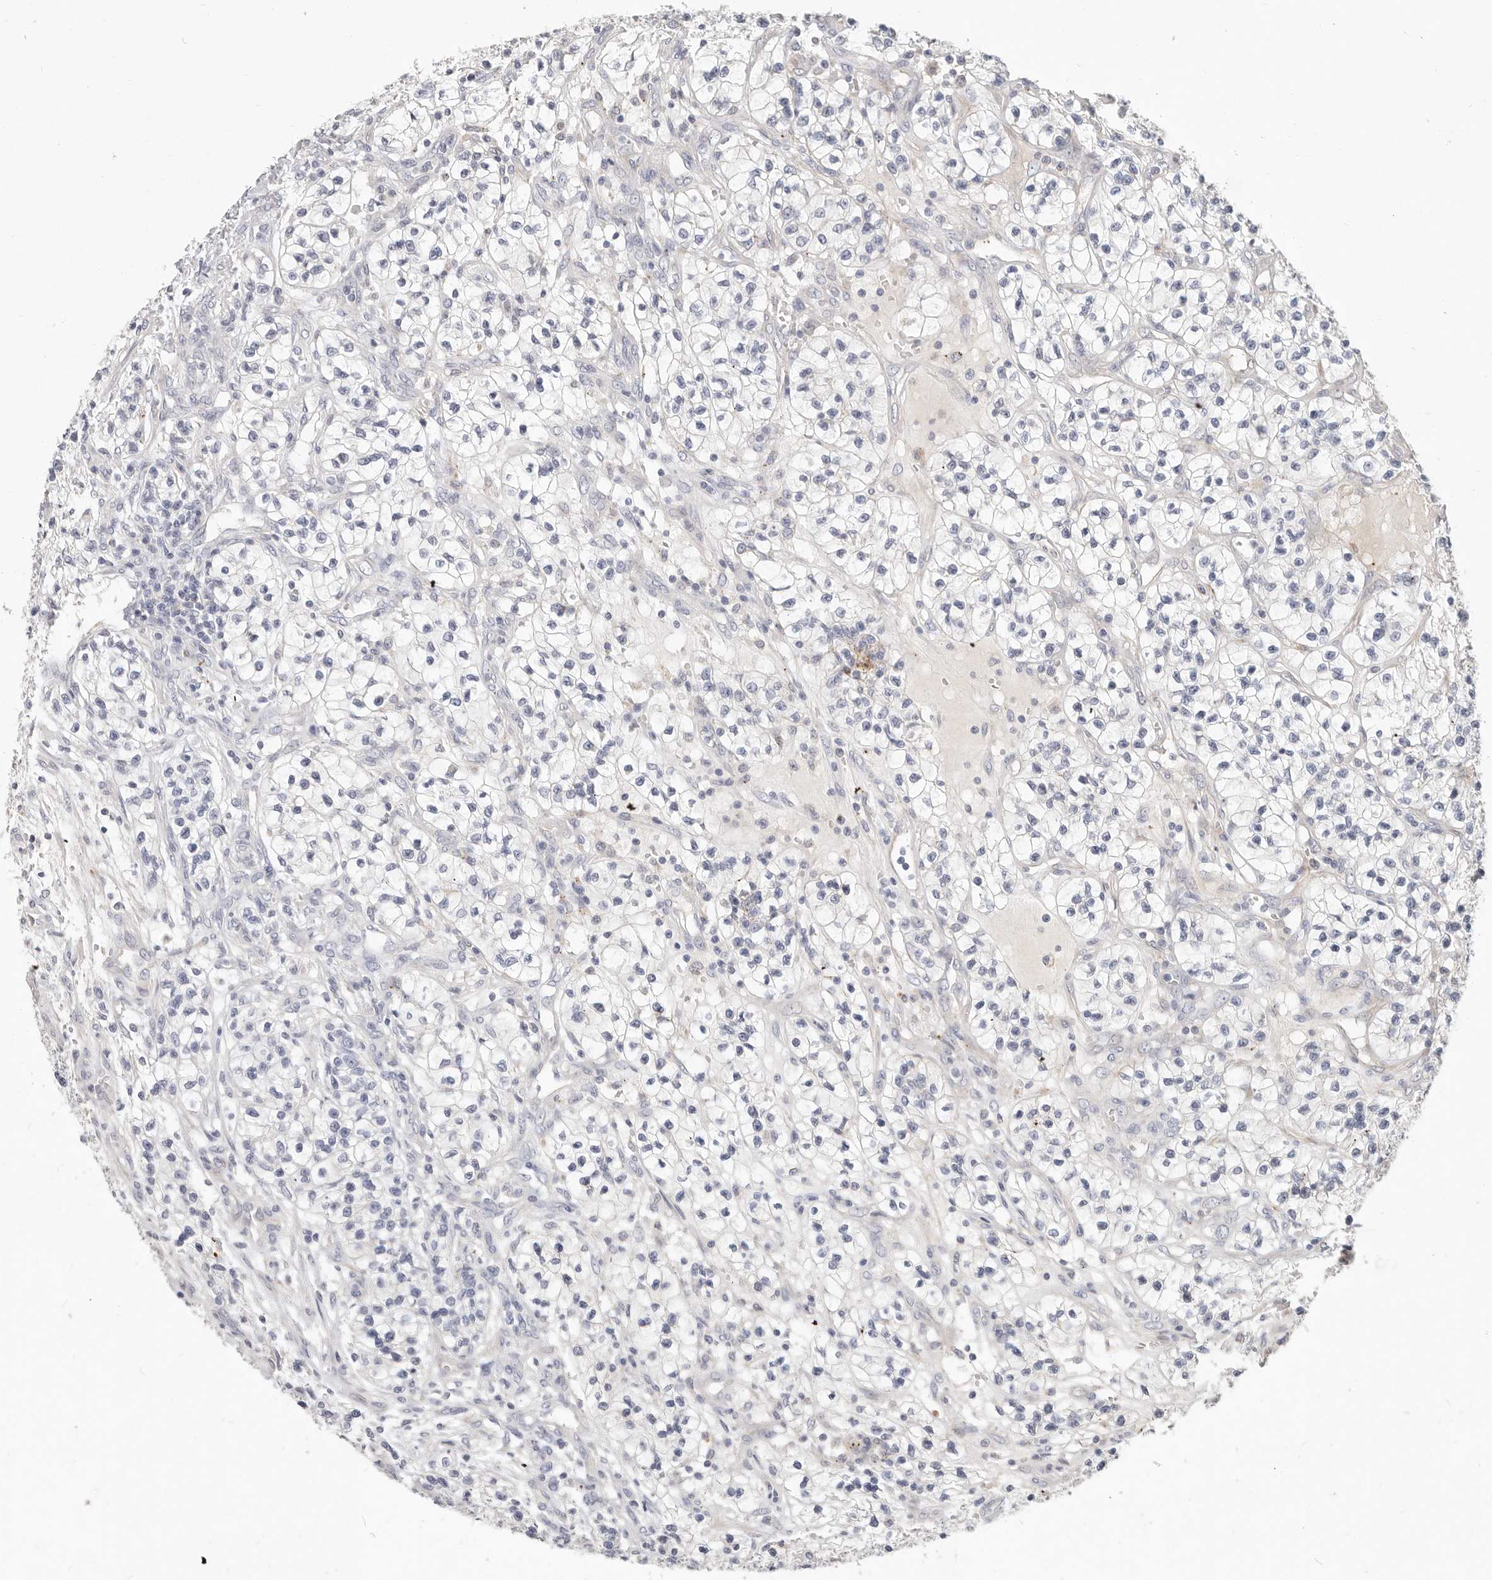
{"staining": {"intensity": "weak", "quantity": "<25%", "location": "cytoplasmic/membranous"}, "tissue": "renal cancer", "cell_type": "Tumor cells", "image_type": "cancer", "snomed": [{"axis": "morphology", "description": "Adenocarcinoma, NOS"}, {"axis": "topography", "description": "Kidney"}], "caption": "The micrograph shows no significant expression in tumor cells of renal cancer (adenocarcinoma).", "gene": "ZRANB1", "patient": {"sex": "female", "age": 57}}